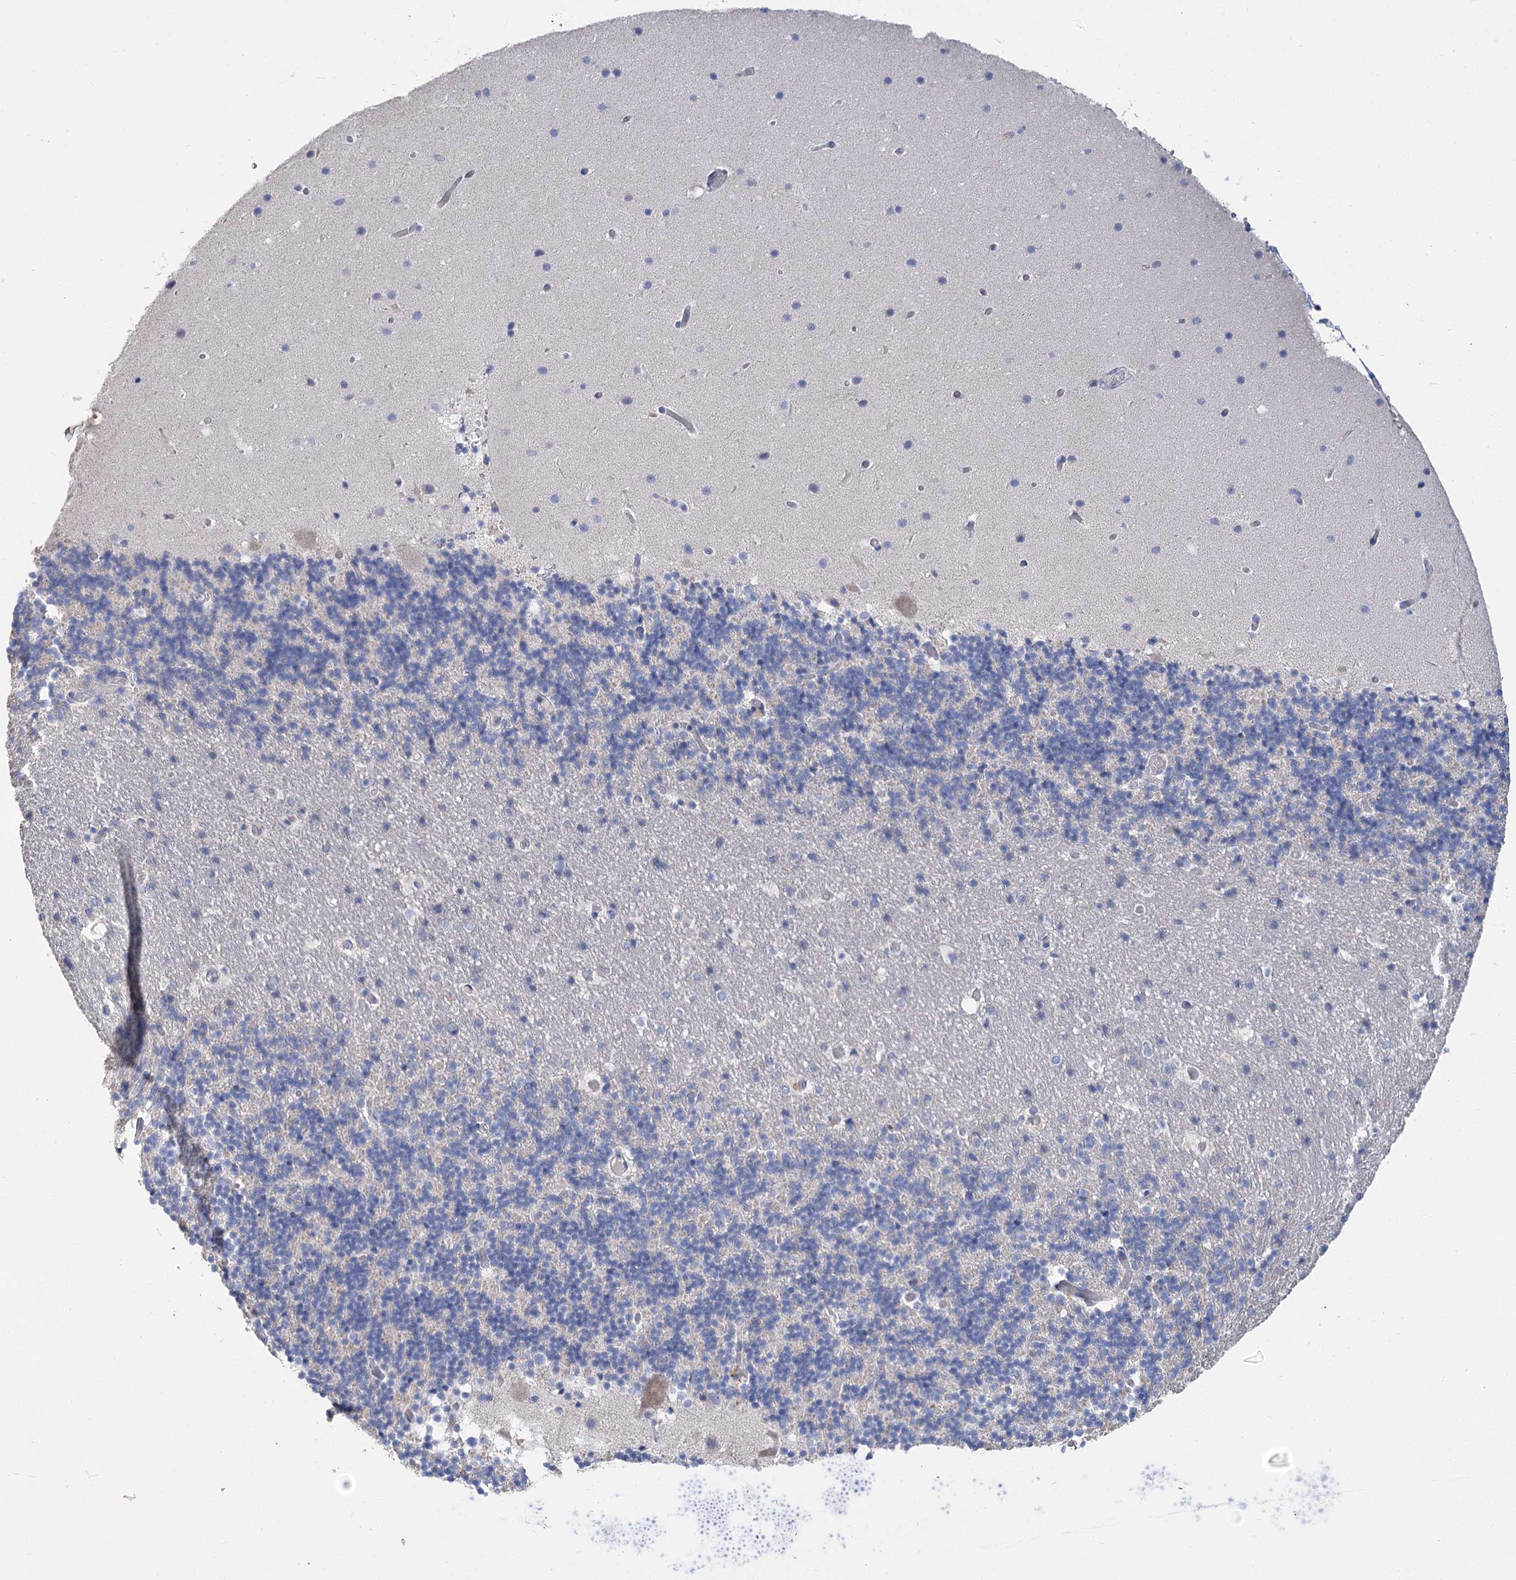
{"staining": {"intensity": "negative", "quantity": "none", "location": "none"}, "tissue": "cerebellum", "cell_type": "Cells in granular layer", "image_type": "normal", "snomed": [{"axis": "morphology", "description": "Normal tissue, NOS"}, {"axis": "topography", "description": "Cerebellum"}], "caption": "Immunohistochemistry histopathology image of unremarkable human cerebellum stained for a protein (brown), which demonstrates no positivity in cells in granular layer. Brightfield microscopy of immunohistochemistry (IHC) stained with DAB (3,3'-diaminobenzidine) (brown) and hematoxylin (blue), captured at high magnification.", "gene": "SLC9A3", "patient": {"sex": "male", "age": 57}}